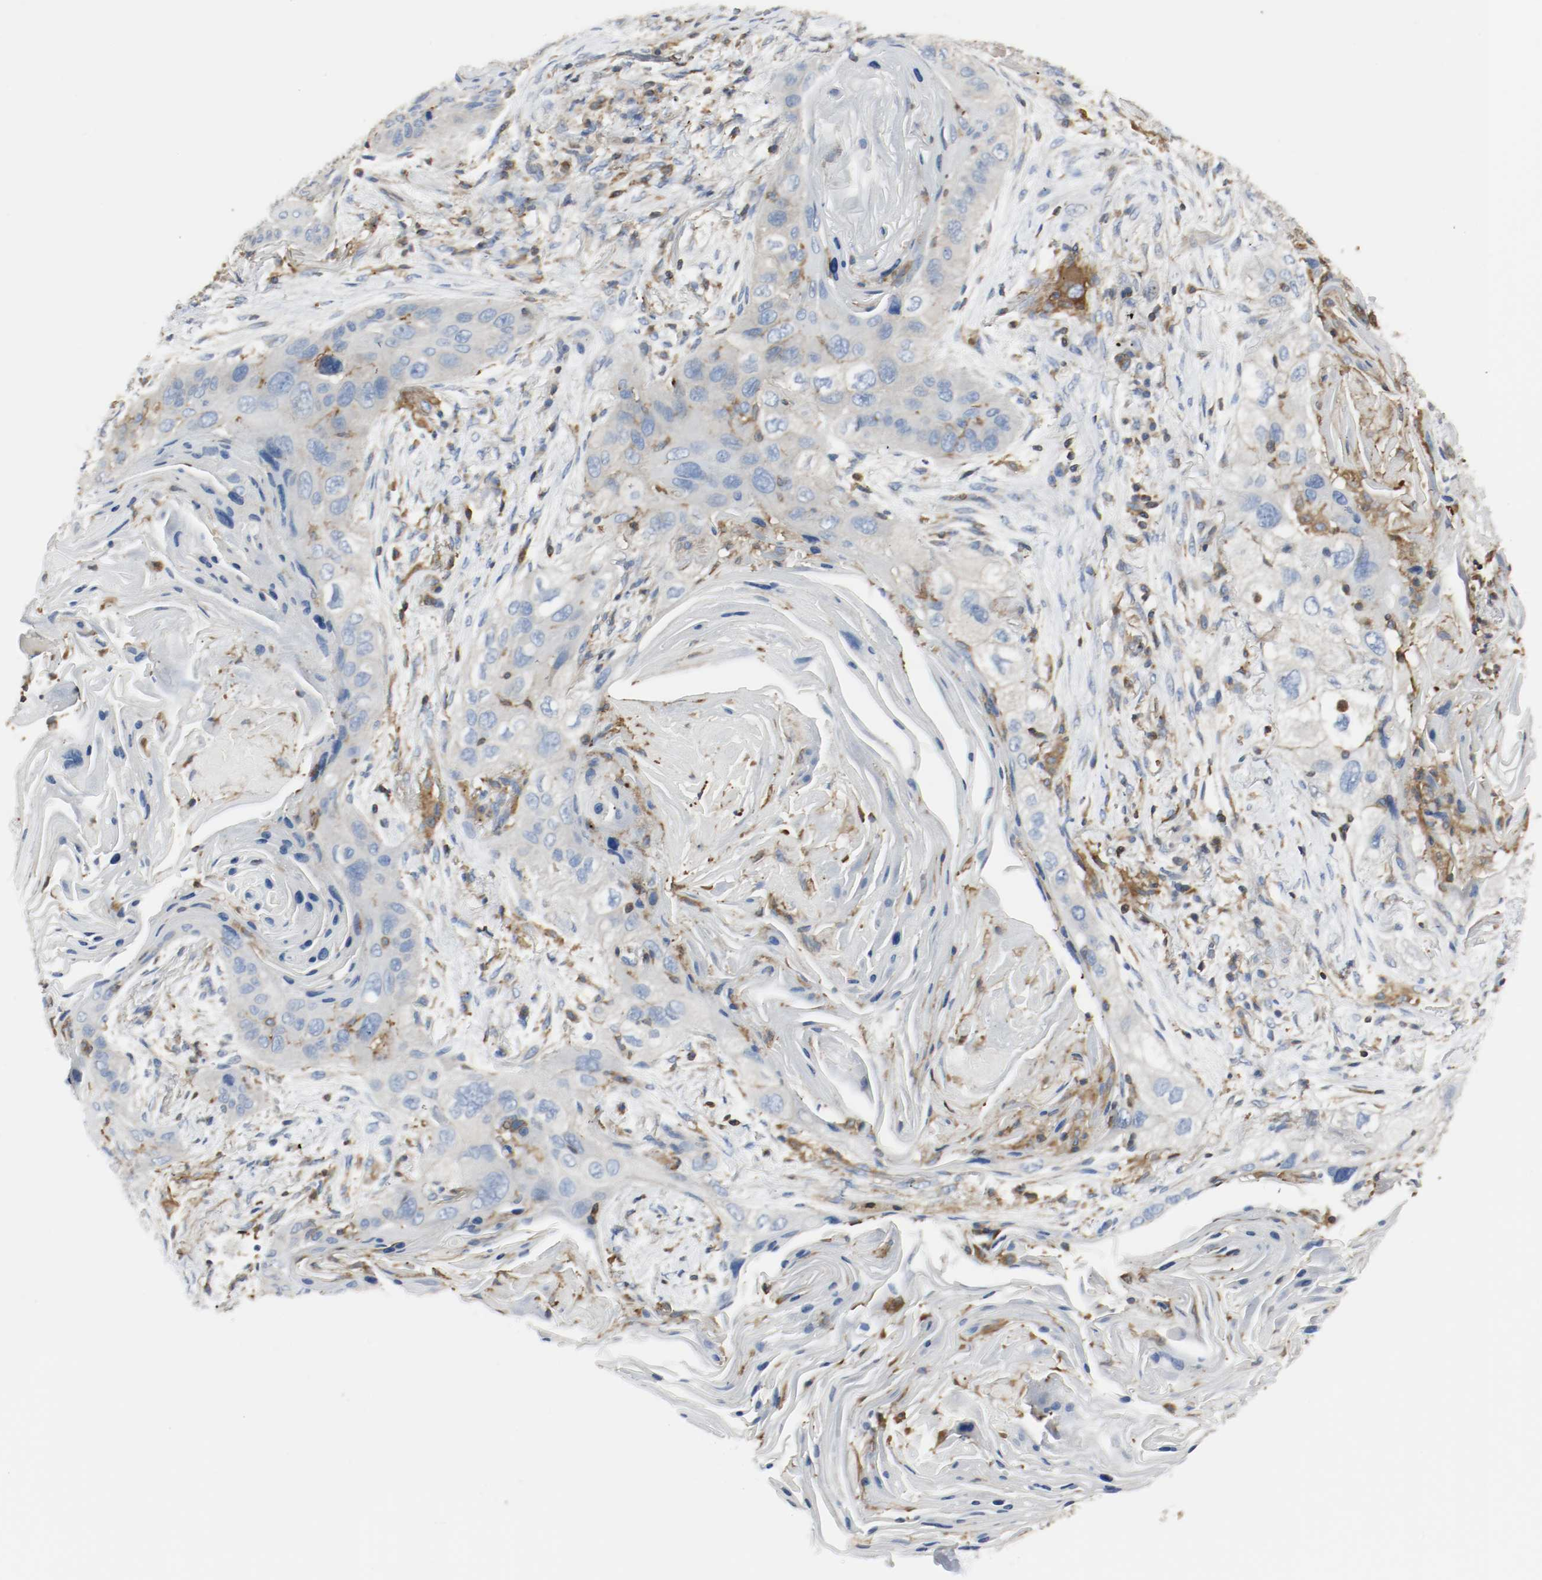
{"staining": {"intensity": "weak", "quantity": "25%-75%", "location": "cytoplasmic/membranous"}, "tissue": "lung cancer", "cell_type": "Tumor cells", "image_type": "cancer", "snomed": [{"axis": "morphology", "description": "Squamous cell carcinoma, NOS"}, {"axis": "topography", "description": "Lung"}], "caption": "Weak cytoplasmic/membranous protein expression is seen in about 25%-75% of tumor cells in lung squamous cell carcinoma. Nuclei are stained in blue.", "gene": "ARPC1B", "patient": {"sex": "female", "age": 67}}